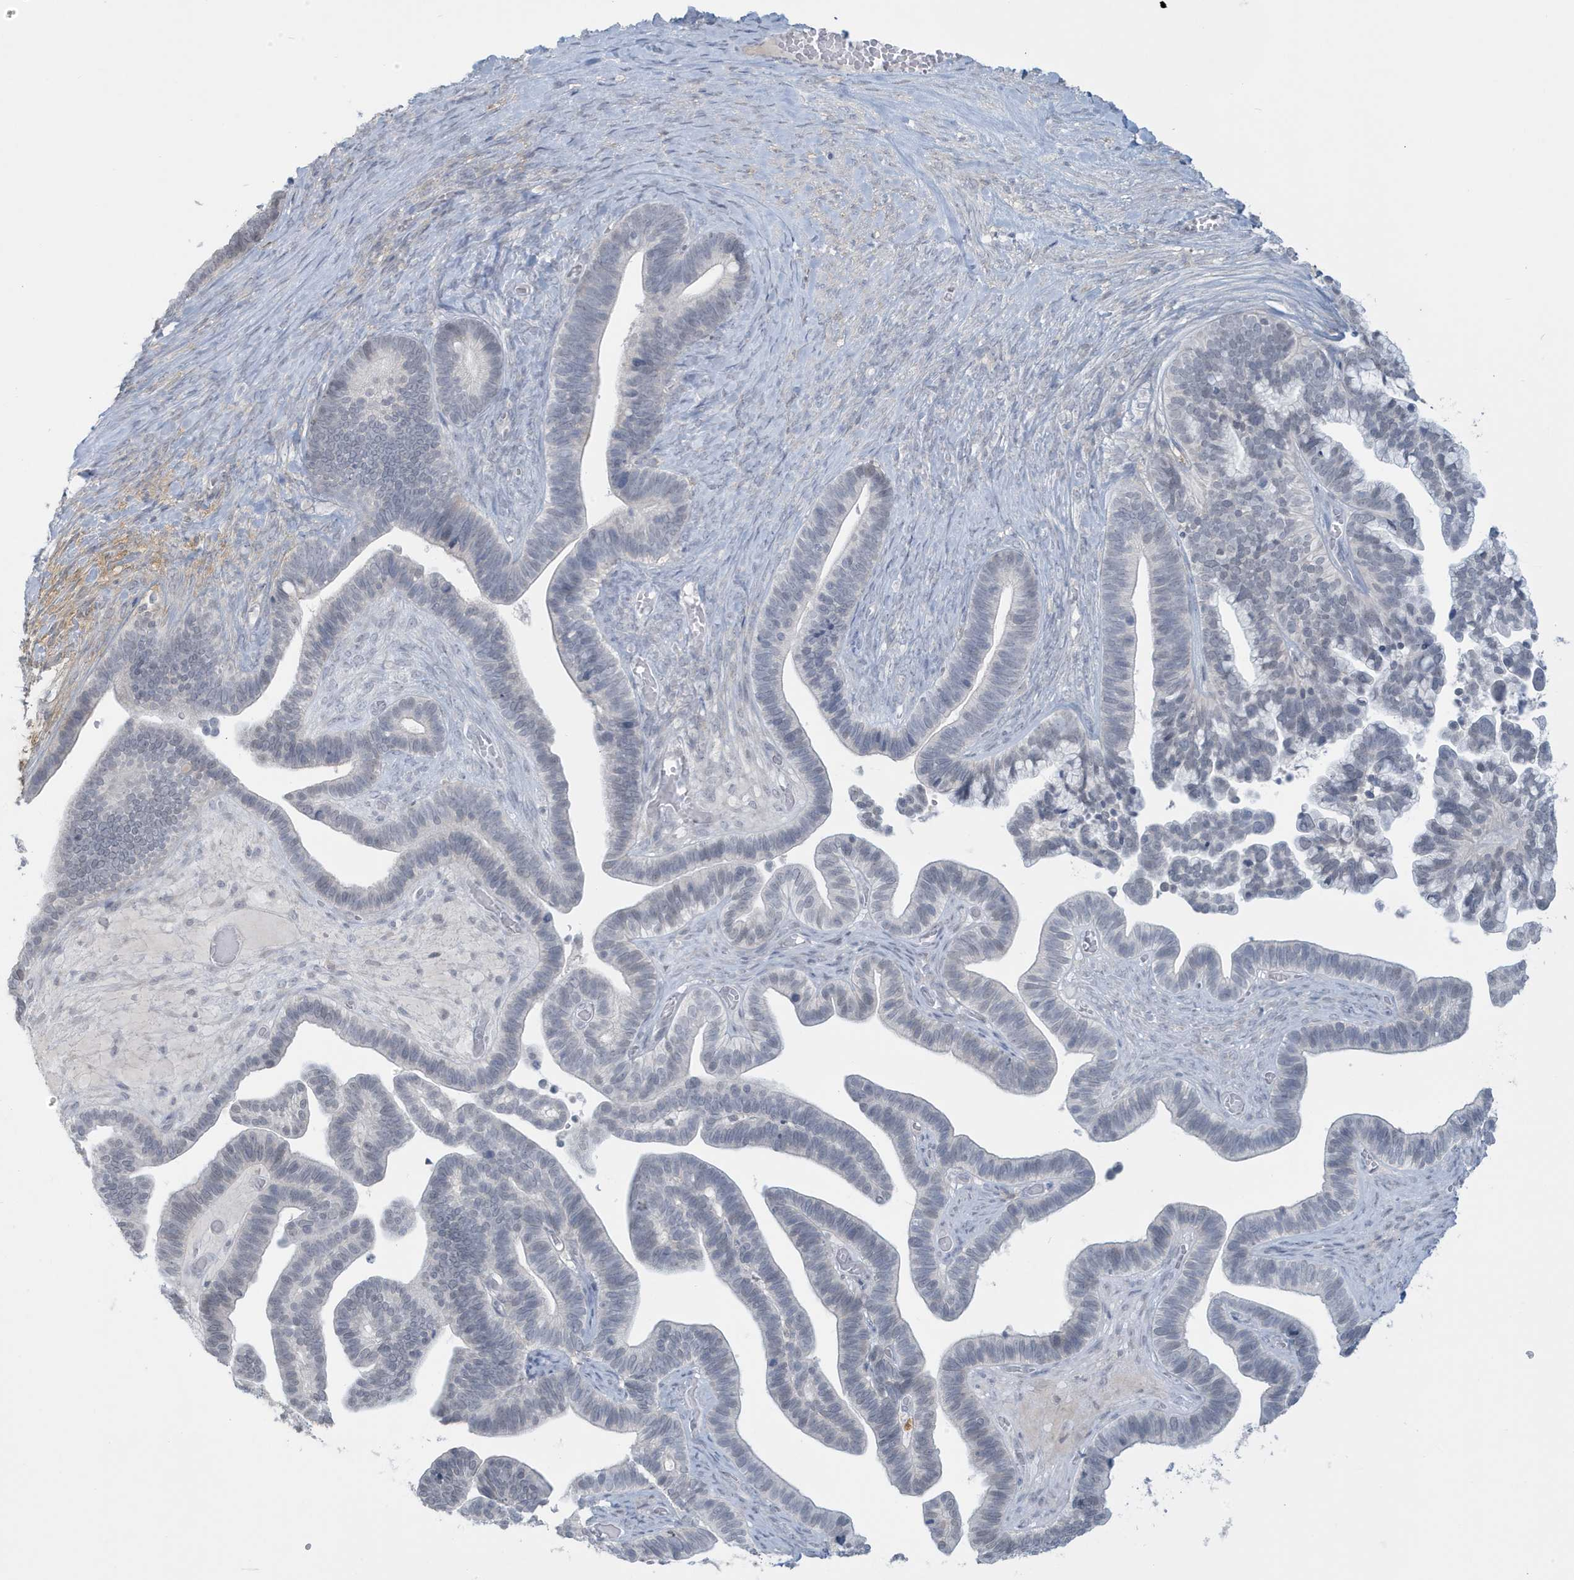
{"staining": {"intensity": "negative", "quantity": "none", "location": "none"}, "tissue": "ovarian cancer", "cell_type": "Tumor cells", "image_type": "cancer", "snomed": [{"axis": "morphology", "description": "Cystadenocarcinoma, serous, NOS"}, {"axis": "topography", "description": "Ovary"}], "caption": "Human ovarian cancer (serous cystadenocarcinoma) stained for a protein using immunohistochemistry exhibits no expression in tumor cells.", "gene": "HERC6", "patient": {"sex": "female", "age": 56}}